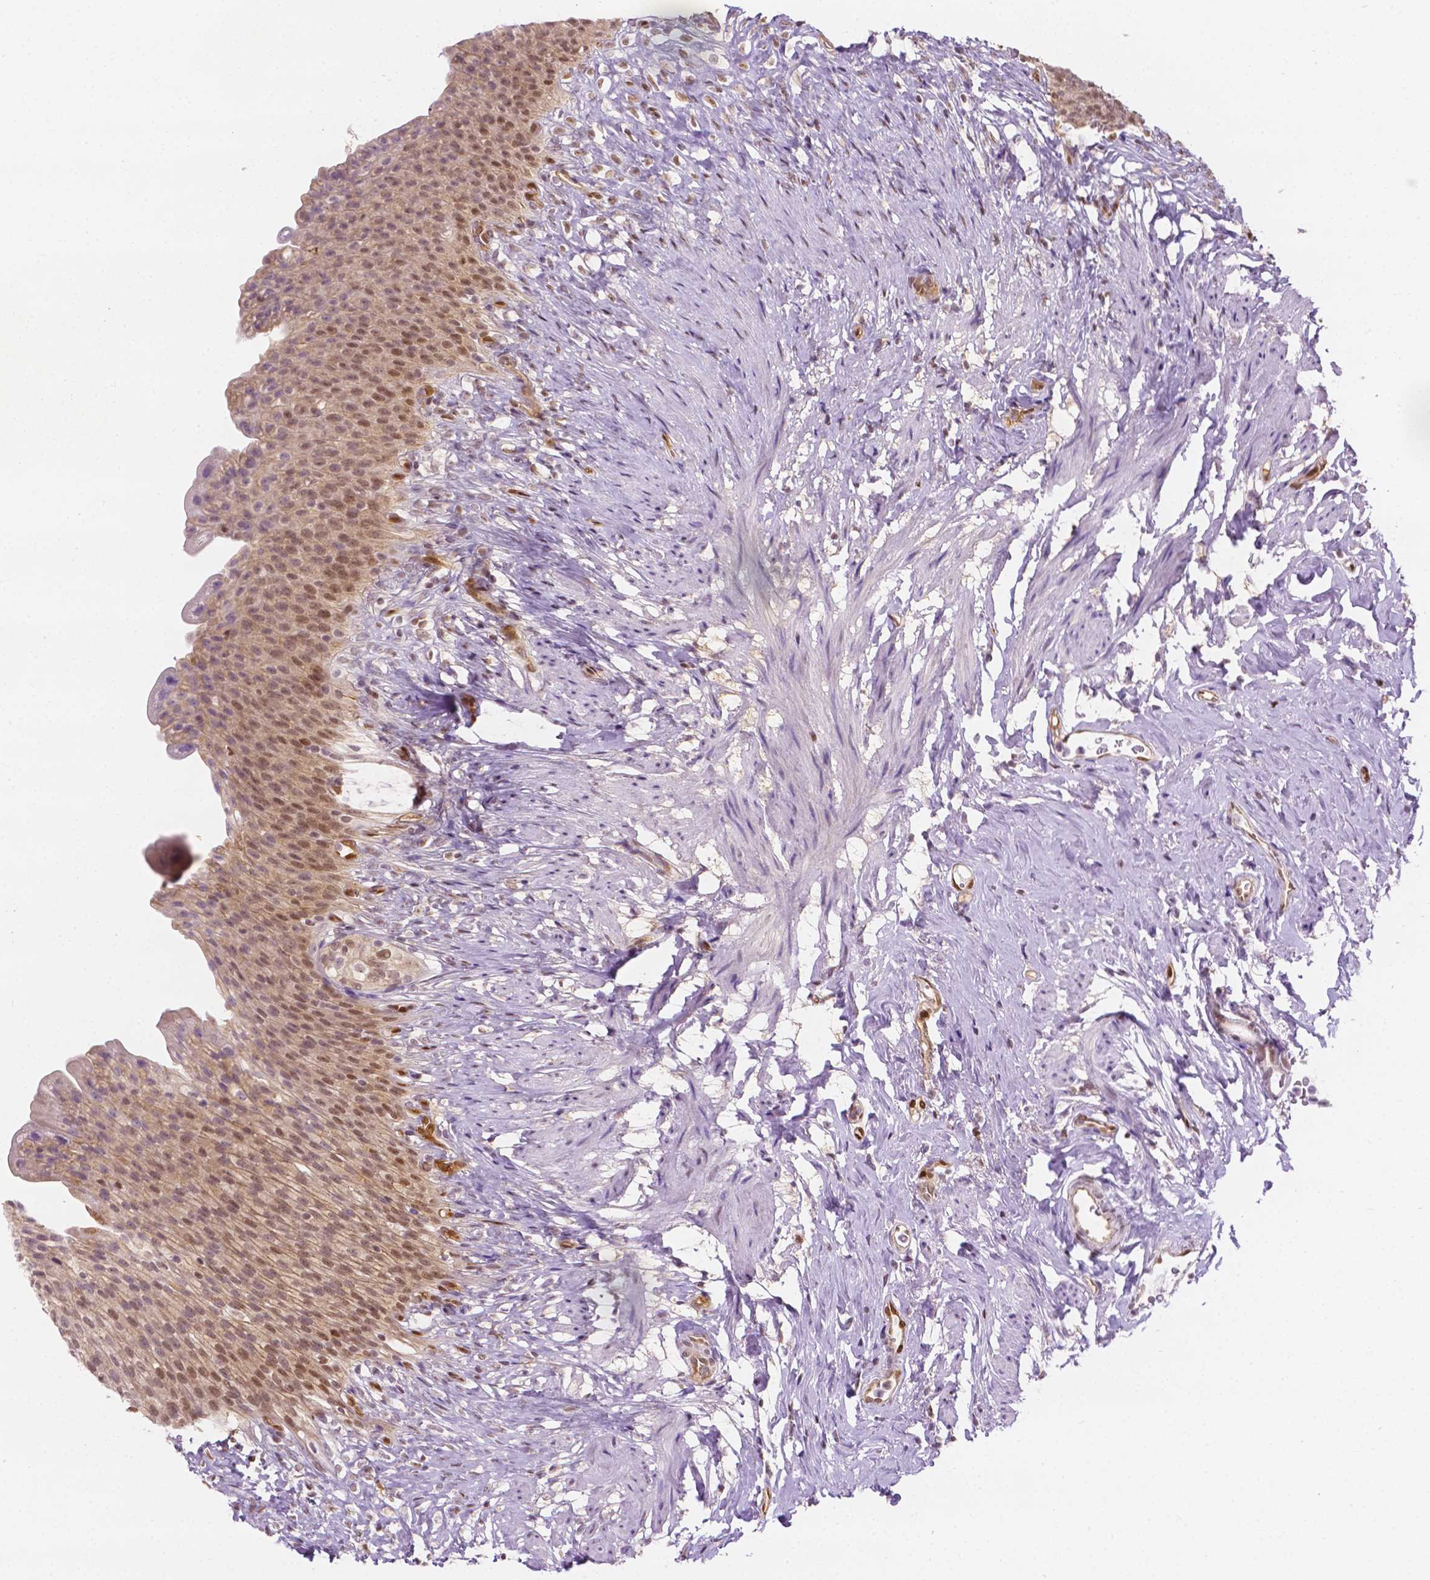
{"staining": {"intensity": "moderate", "quantity": "25%-75%", "location": "nuclear"}, "tissue": "urinary bladder", "cell_type": "Urothelial cells", "image_type": "normal", "snomed": [{"axis": "morphology", "description": "Normal tissue, NOS"}, {"axis": "topography", "description": "Urinary bladder"}, {"axis": "topography", "description": "Prostate"}], "caption": "Immunohistochemistry (IHC) image of normal human urinary bladder stained for a protein (brown), which shows medium levels of moderate nuclear staining in about 25%-75% of urothelial cells.", "gene": "ERF", "patient": {"sex": "male", "age": 76}}